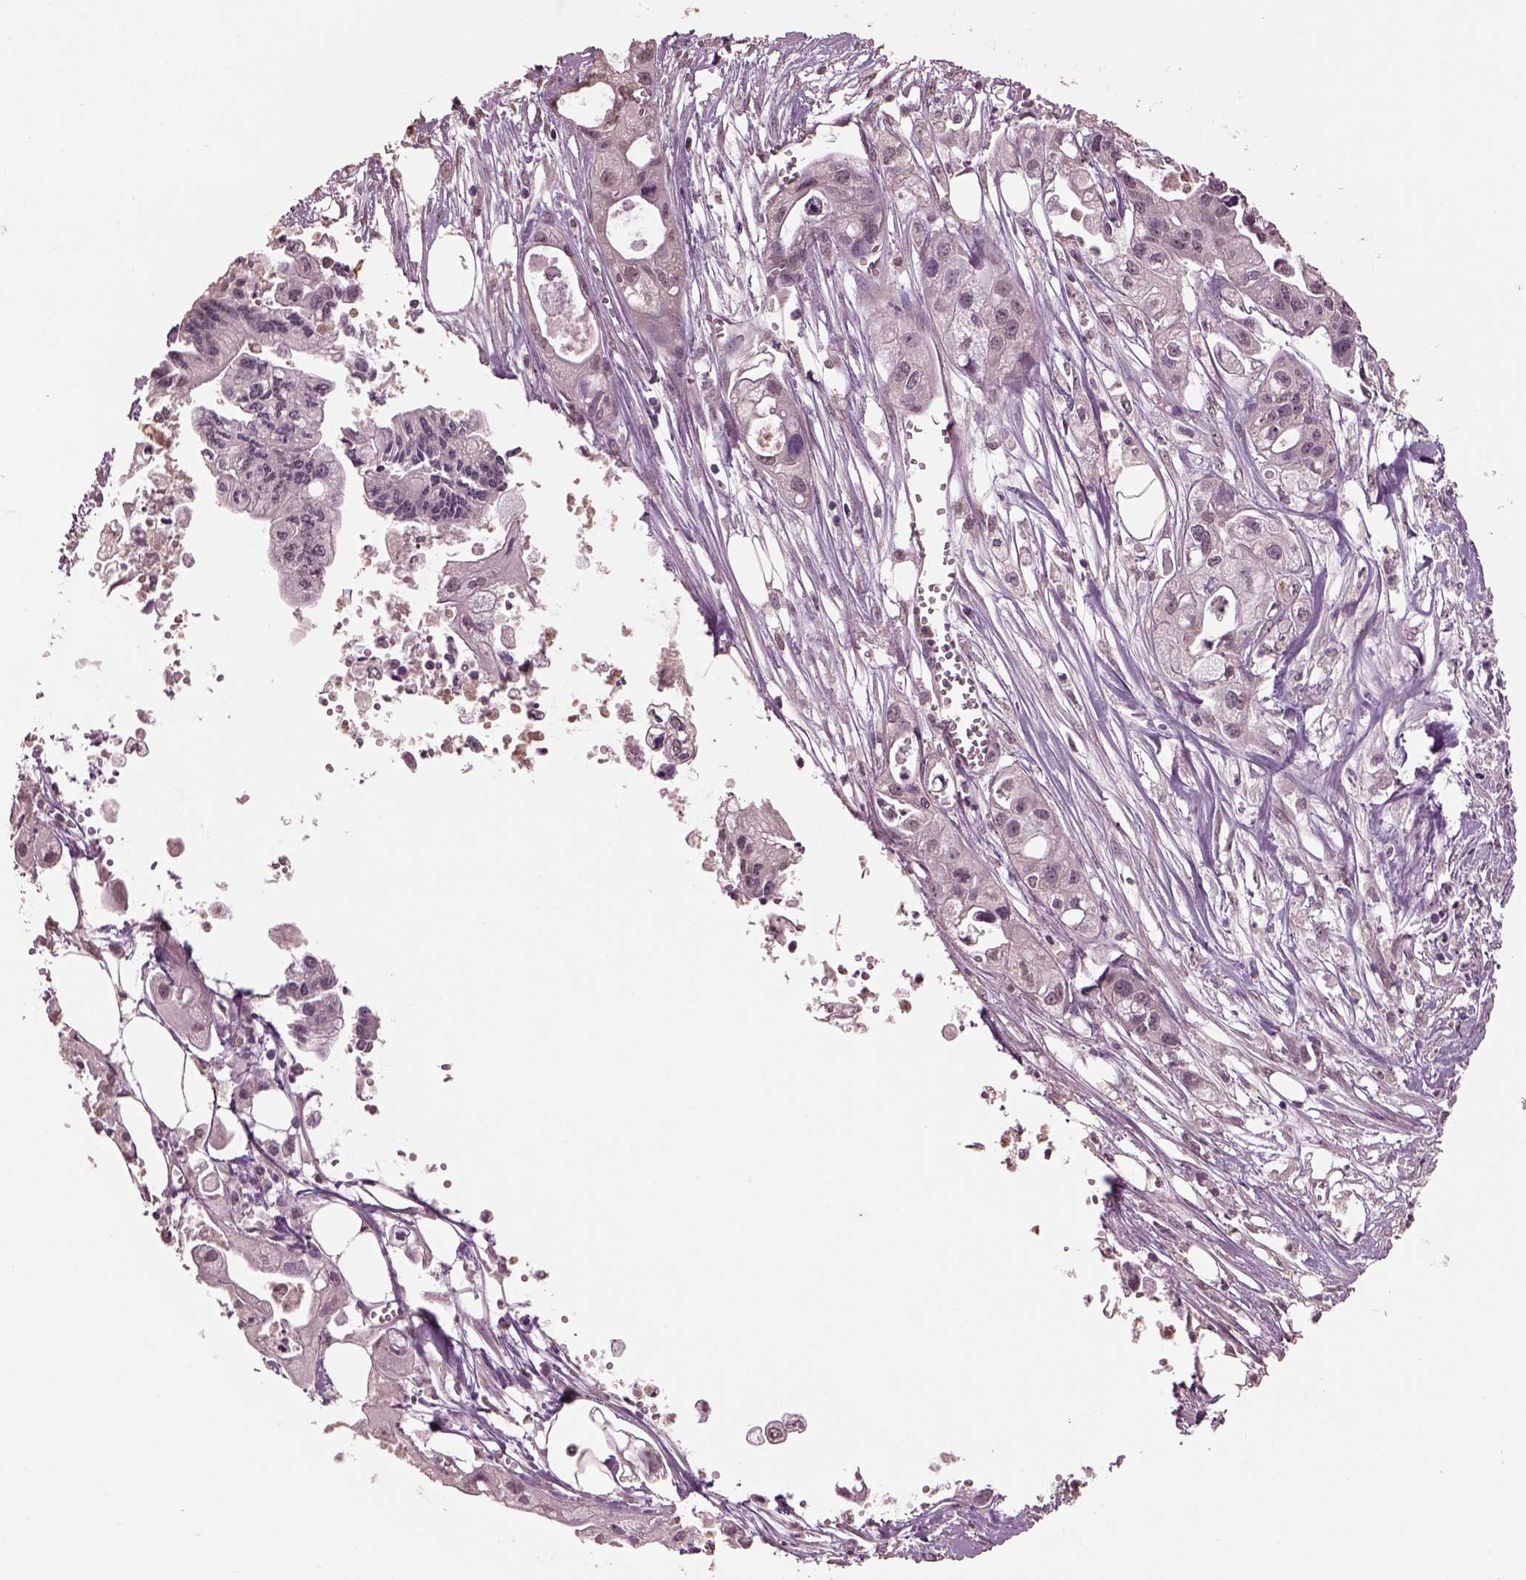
{"staining": {"intensity": "negative", "quantity": "none", "location": "none"}, "tissue": "pancreatic cancer", "cell_type": "Tumor cells", "image_type": "cancer", "snomed": [{"axis": "morphology", "description": "Adenocarcinoma, NOS"}, {"axis": "topography", "description": "Pancreas"}], "caption": "Adenocarcinoma (pancreatic) was stained to show a protein in brown. There is no significant expression in tumor cells. The staining was performed using DAB (3,3'-diaminobenzidine) to visualize the protein expression in brown, while the nuclei were stained in blue with hematoxylin (Magnification: 20x).", "gene": "CPT1C", "patient": {"sex": "male", "age": 70}}